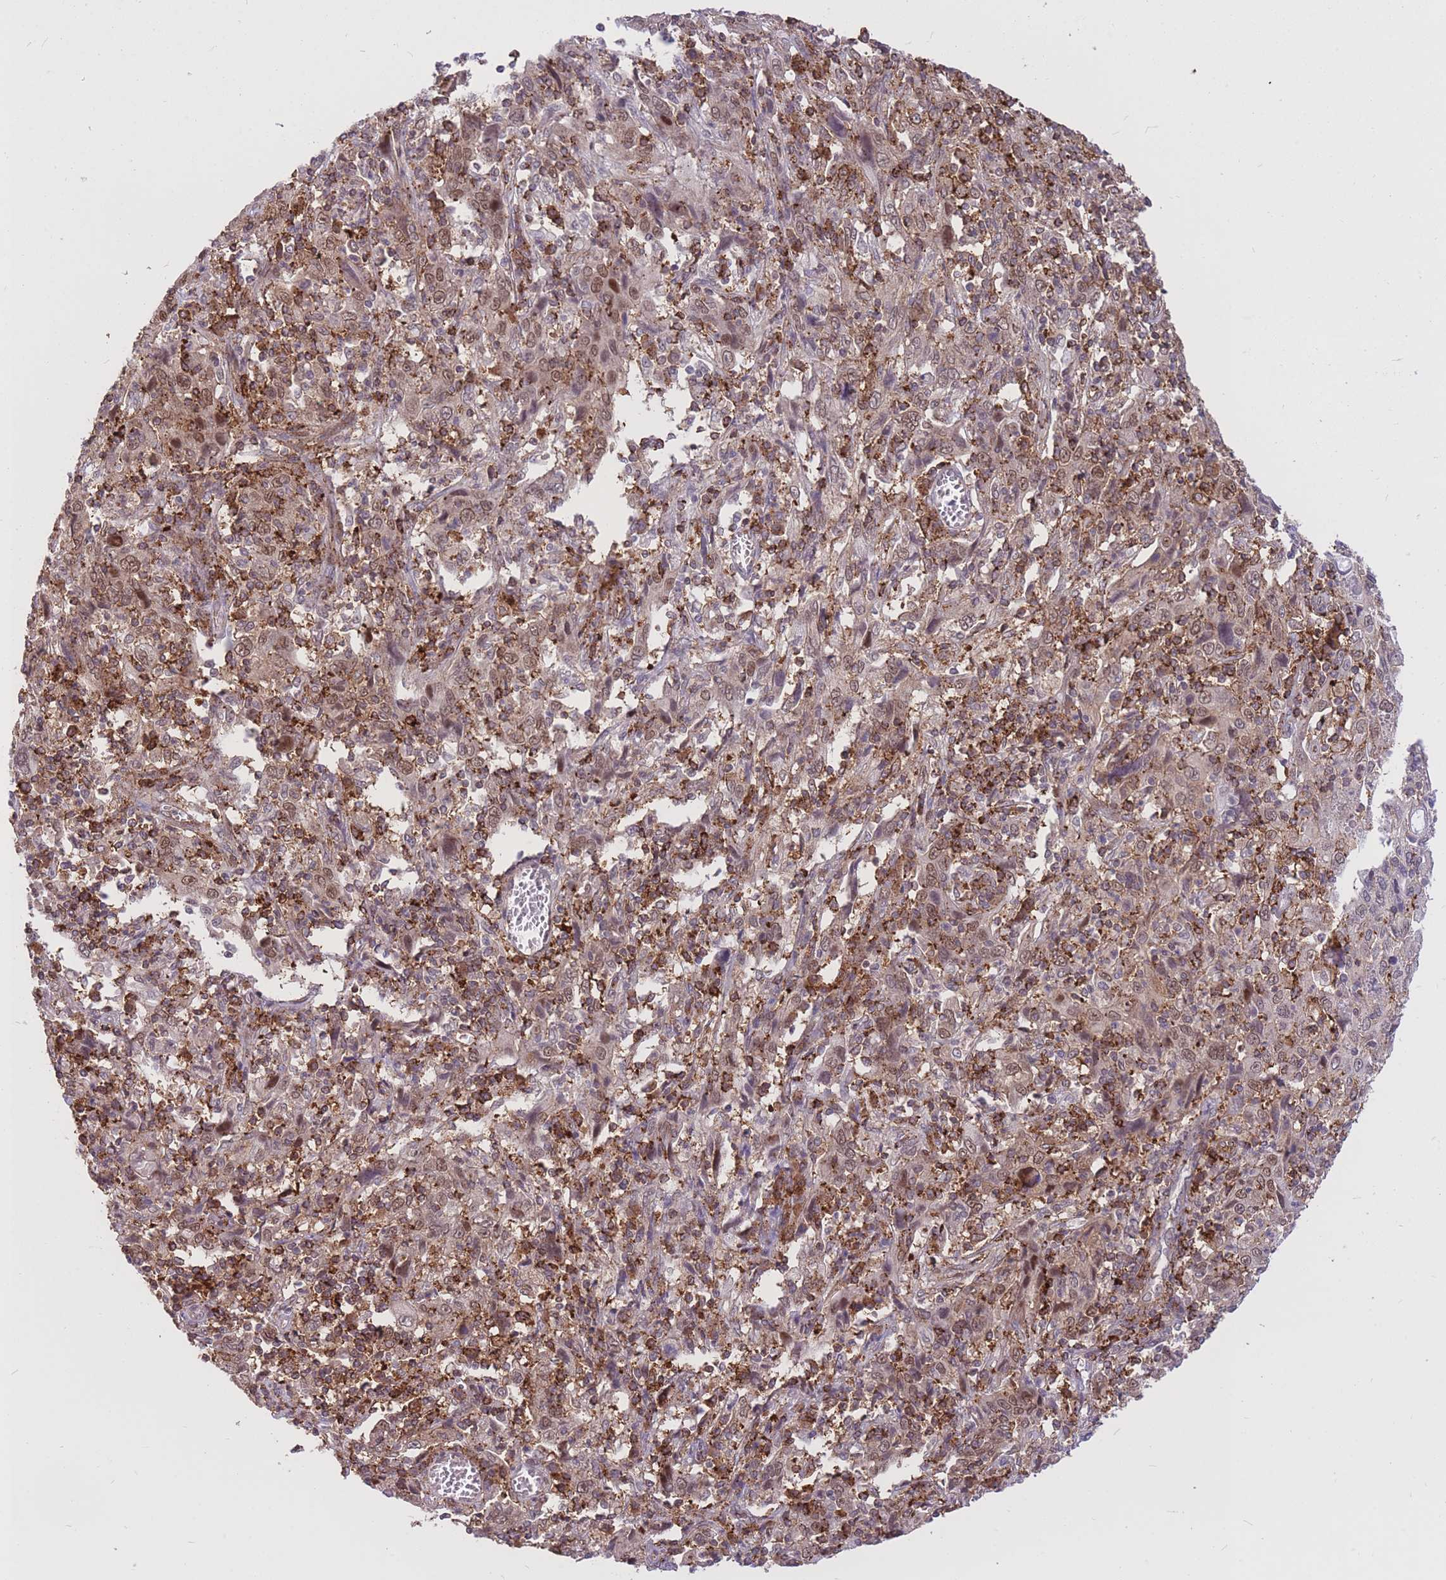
{"staining": {"intensity": "strong", "quantity": ">75%", "location": "cytoplasmic/membranous,nuclear"}, "tissue": "cervical cancer", "cell_type": "Tumor cells", "image_type": "cancer", "snomed": [{"axis": "morphology", "description": "Squamous cell carcinoma, NOS"}, {"axis": "topography", "description": "Cervix"}], "caption": "IHC (DAB) staining of squamous cell carcinoma (cervical) reveals strong cytoplasmic/membranous and nuclear protein expression in about >75% of tumor cells.", "gene": "TCF20", "patient": {"sex": "female", "age": 46}}